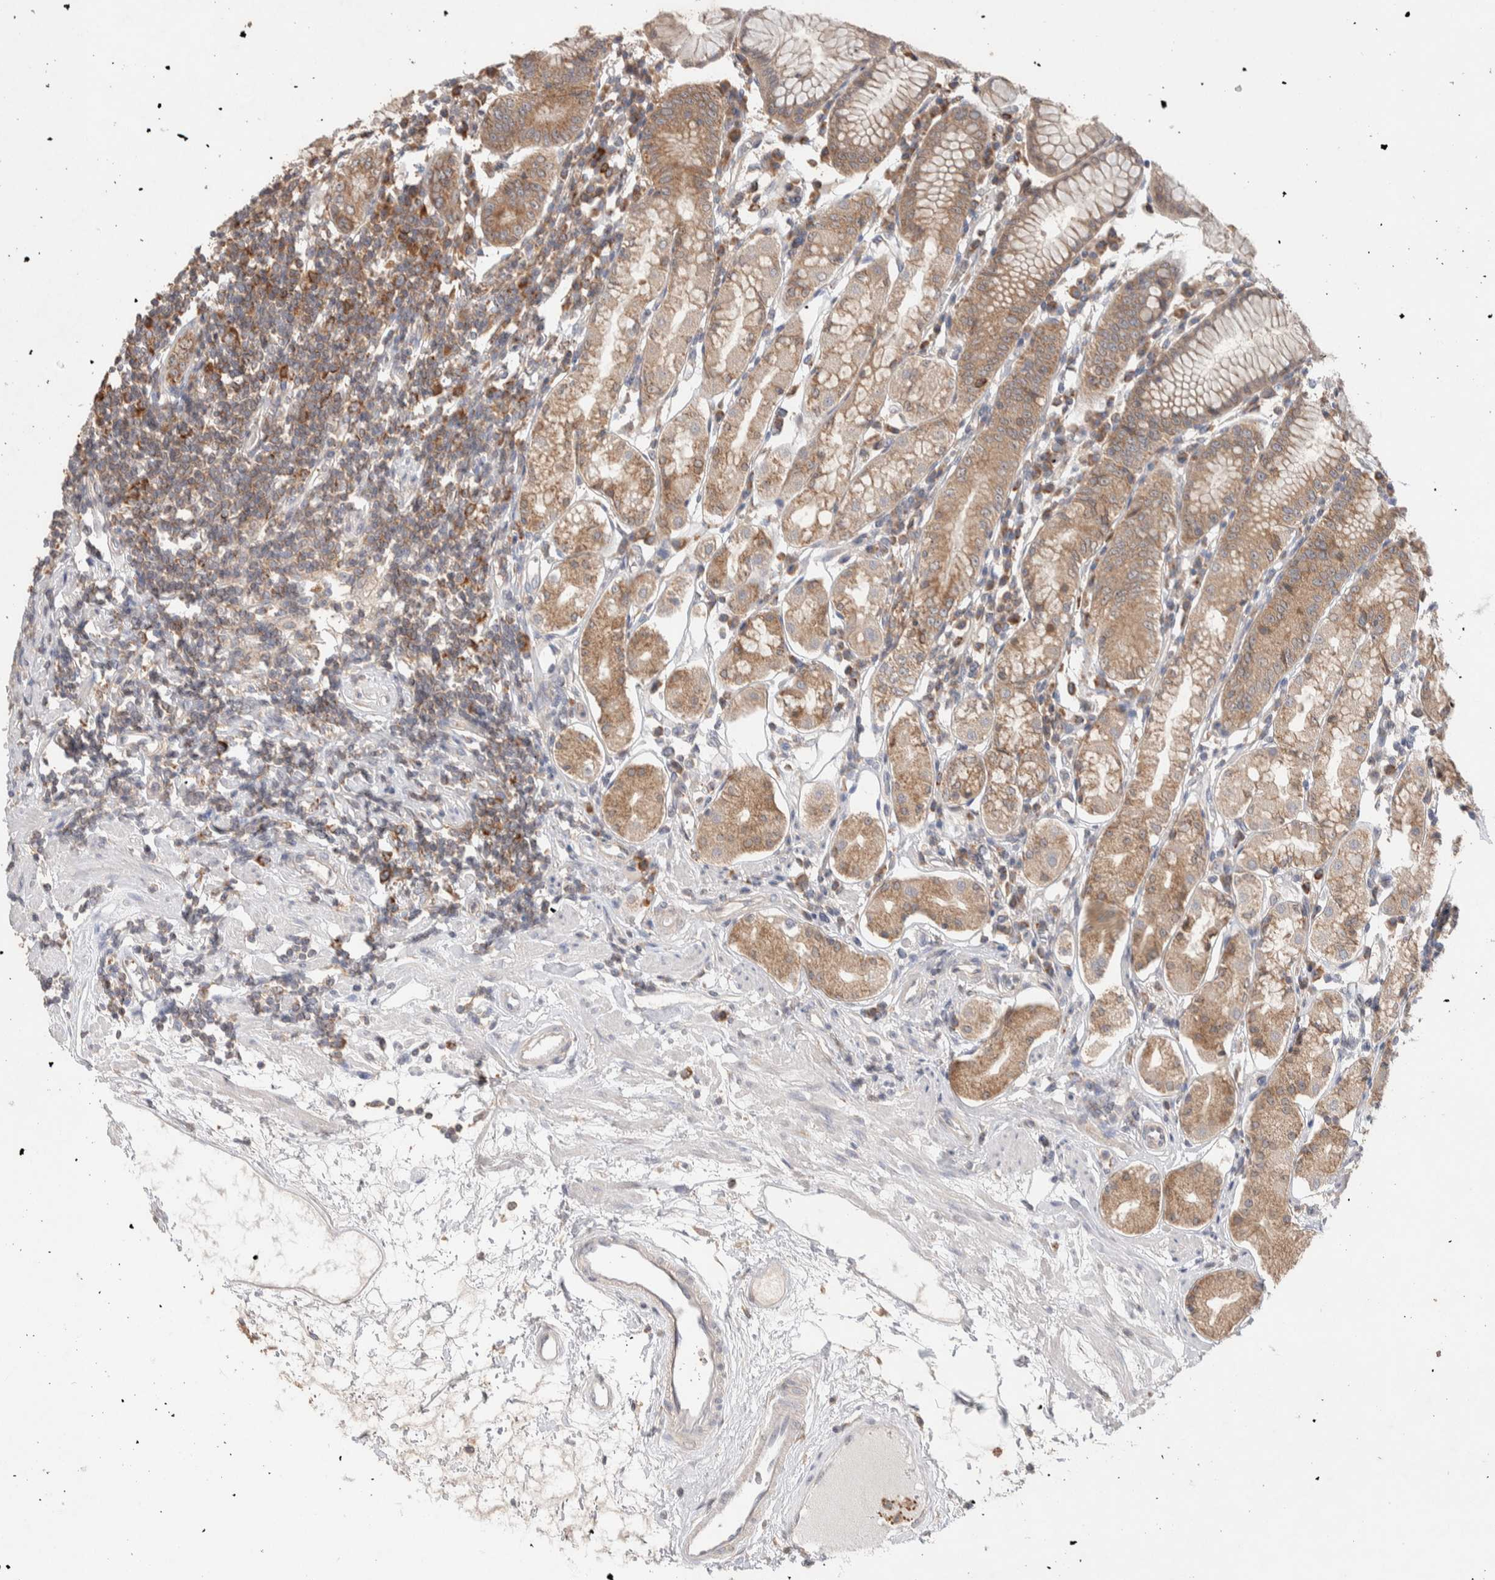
{"staining": {"intensity": "moderate", "quantity": "25%-75%", "location": "cytoplasmic/membranous"}, "tissue": "stomach", "cell_type": "Glandular cells", "image_type": "normal", "snomed": [{"axis": "morphology", "description": "Normal tissue, NOS"}, {"axis": "topography", "description": "Stomach"}, {"axis": "topography", "description": "Stomach, lower"}], "caption": "IHC of benign human stomach displays medium levels of moderate cytoplasmic/membranous expression in about 25%-75% of glandular cells. (DAB (3,3'-diaminobenzidine) IHC, brown staining for protein, blue staining for nuclei).", "gene": "DEPTOR", "patient": {"sex": "female", "age": 56}}